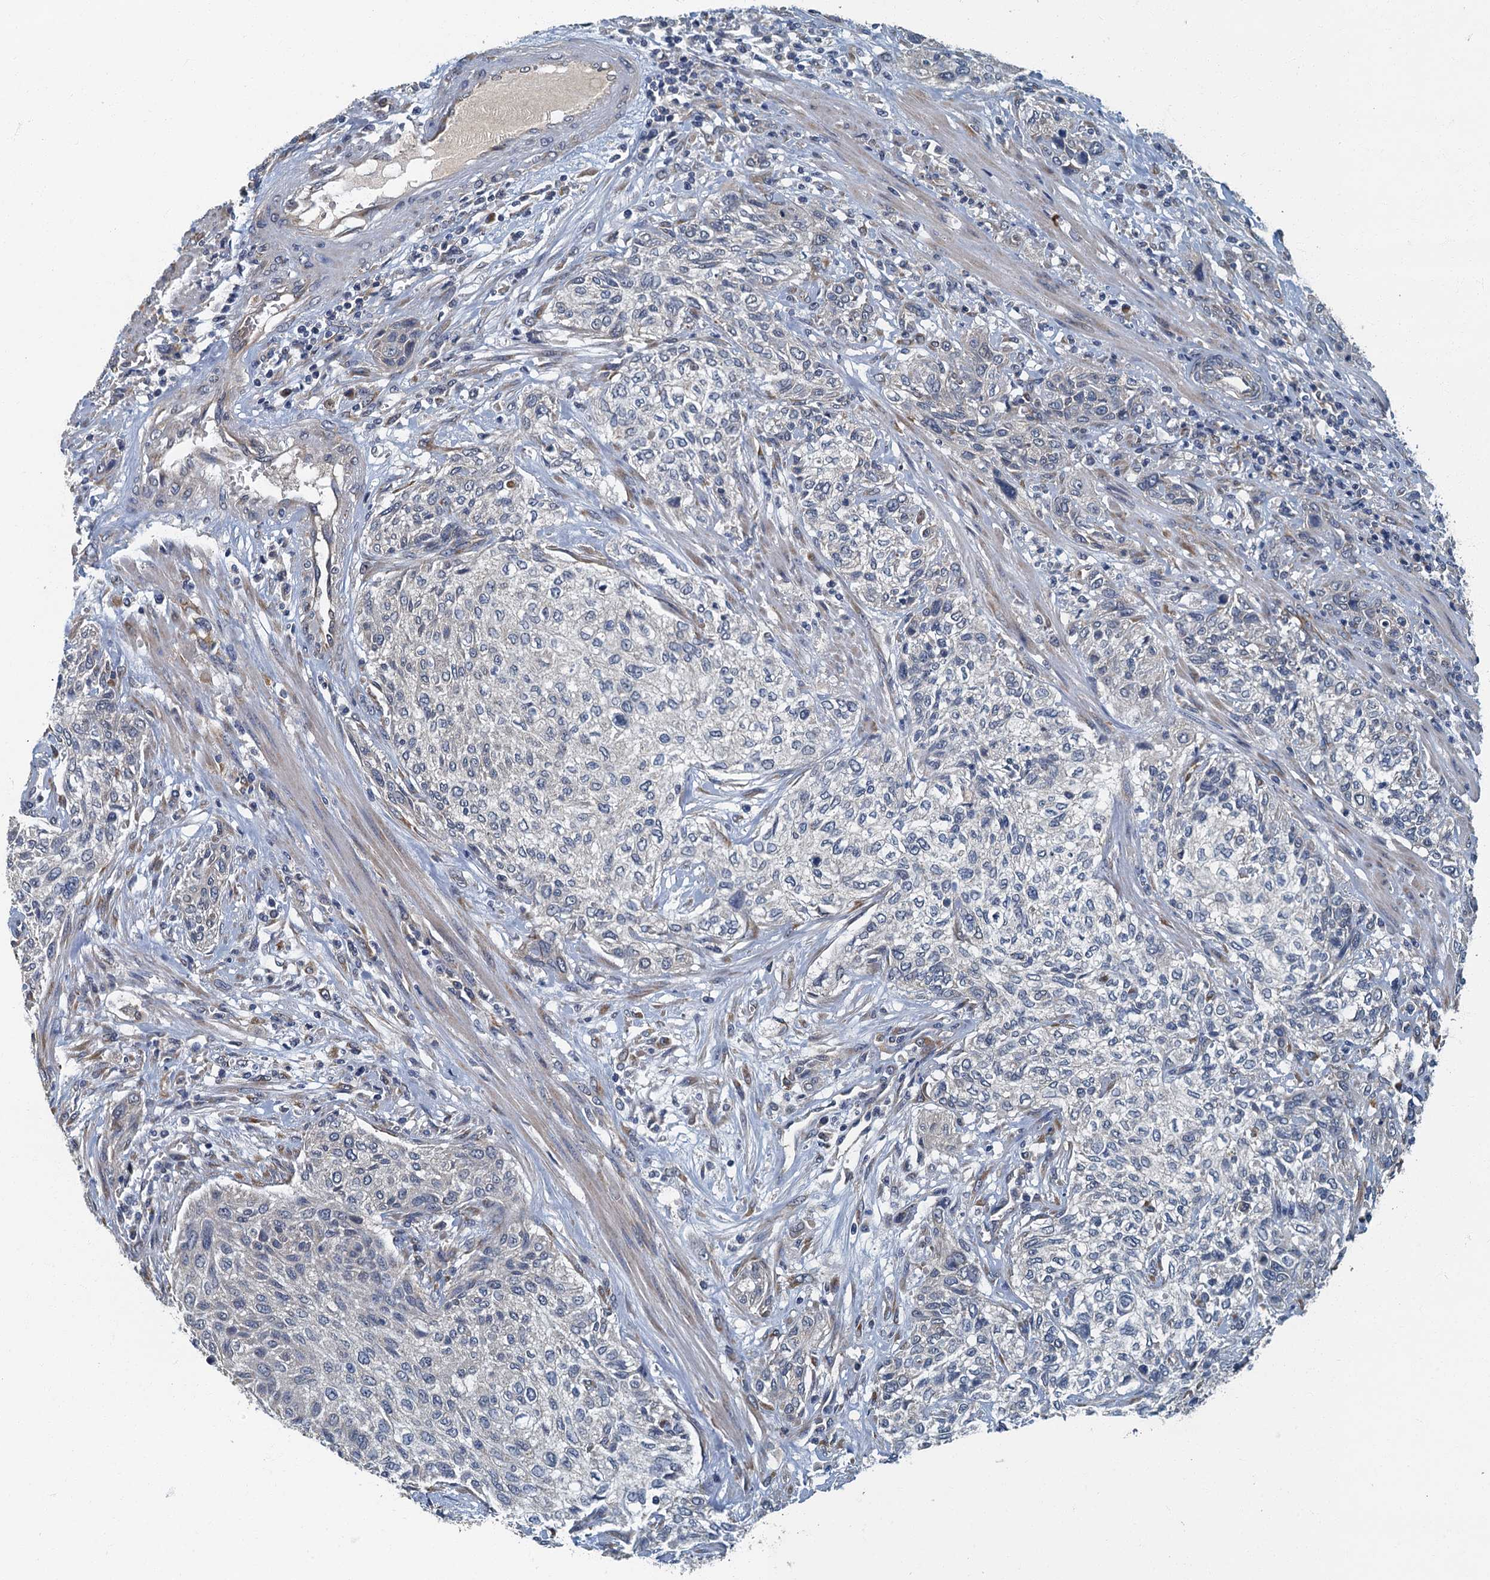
{"staining": {"intensity": "negative", "quantity": "none", "location": "none"}, "tissue": "urothelial cancer", "cell_type": "Tumor cells", "image_type": "cancer", "snomed": [{"axis": "morphology", "description": "Normal tissue, NOS"}, {"axis": "morphology", "description": "Urothelial carcinoma, NOS"}, {"axis": "topography", "description": "Urinary bladder"}, {"axis": "topography", "description": "Peripheral nerve tissue"}], "caption": "Histopathology image shows no protein positivity in tumor cells of urothelial cancer tissue. (Immunohistochemistry (ihc), brightfield microscopy, high magnification).", "gene": "DDX49", "patient": {"sex": "male", "age": 35}}